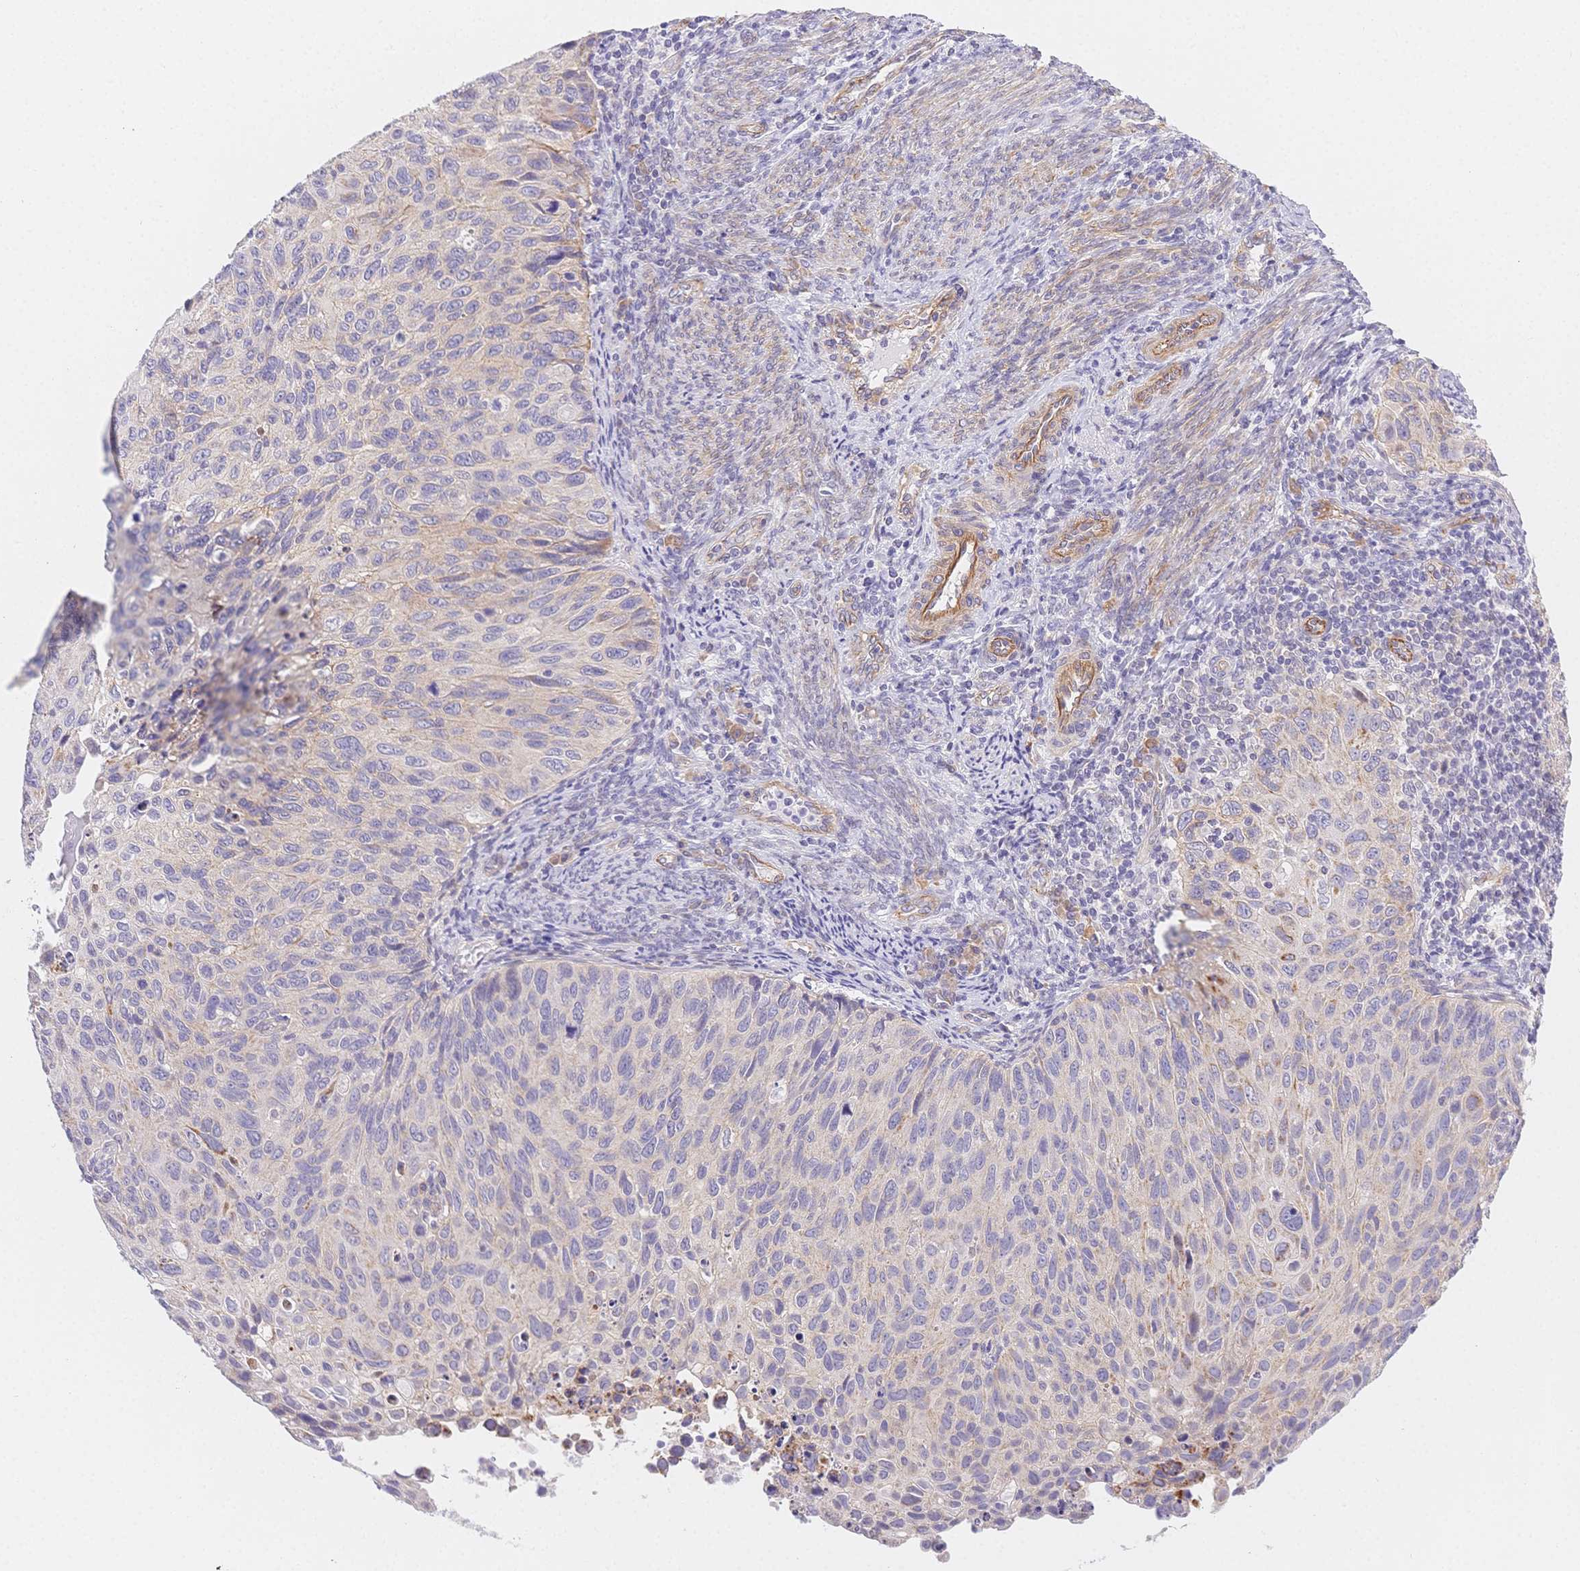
{"staining": {"intensity": "negative", "quantity": "none", "location": "none"}, "tissue": "cervical cancer", "cell_type": "Tumor cells", "image_type": "cancer", "snomed": [{"axis": "morphology", "description": "Squamous cell carcinoma, NOS"}, {"axis": "topography", "description": "Cervix"}], "caption": "Immunohistochemistry histopathology image of neoplastic tissue: human cervical squamous cell carcinoma stained with DAB reveals no significant protein expression in tumor cells. (IHC, brightfield microscopy, high magnification).", "gene": "CSN1S1", "patient": {"sex": "female", "age": 70}}